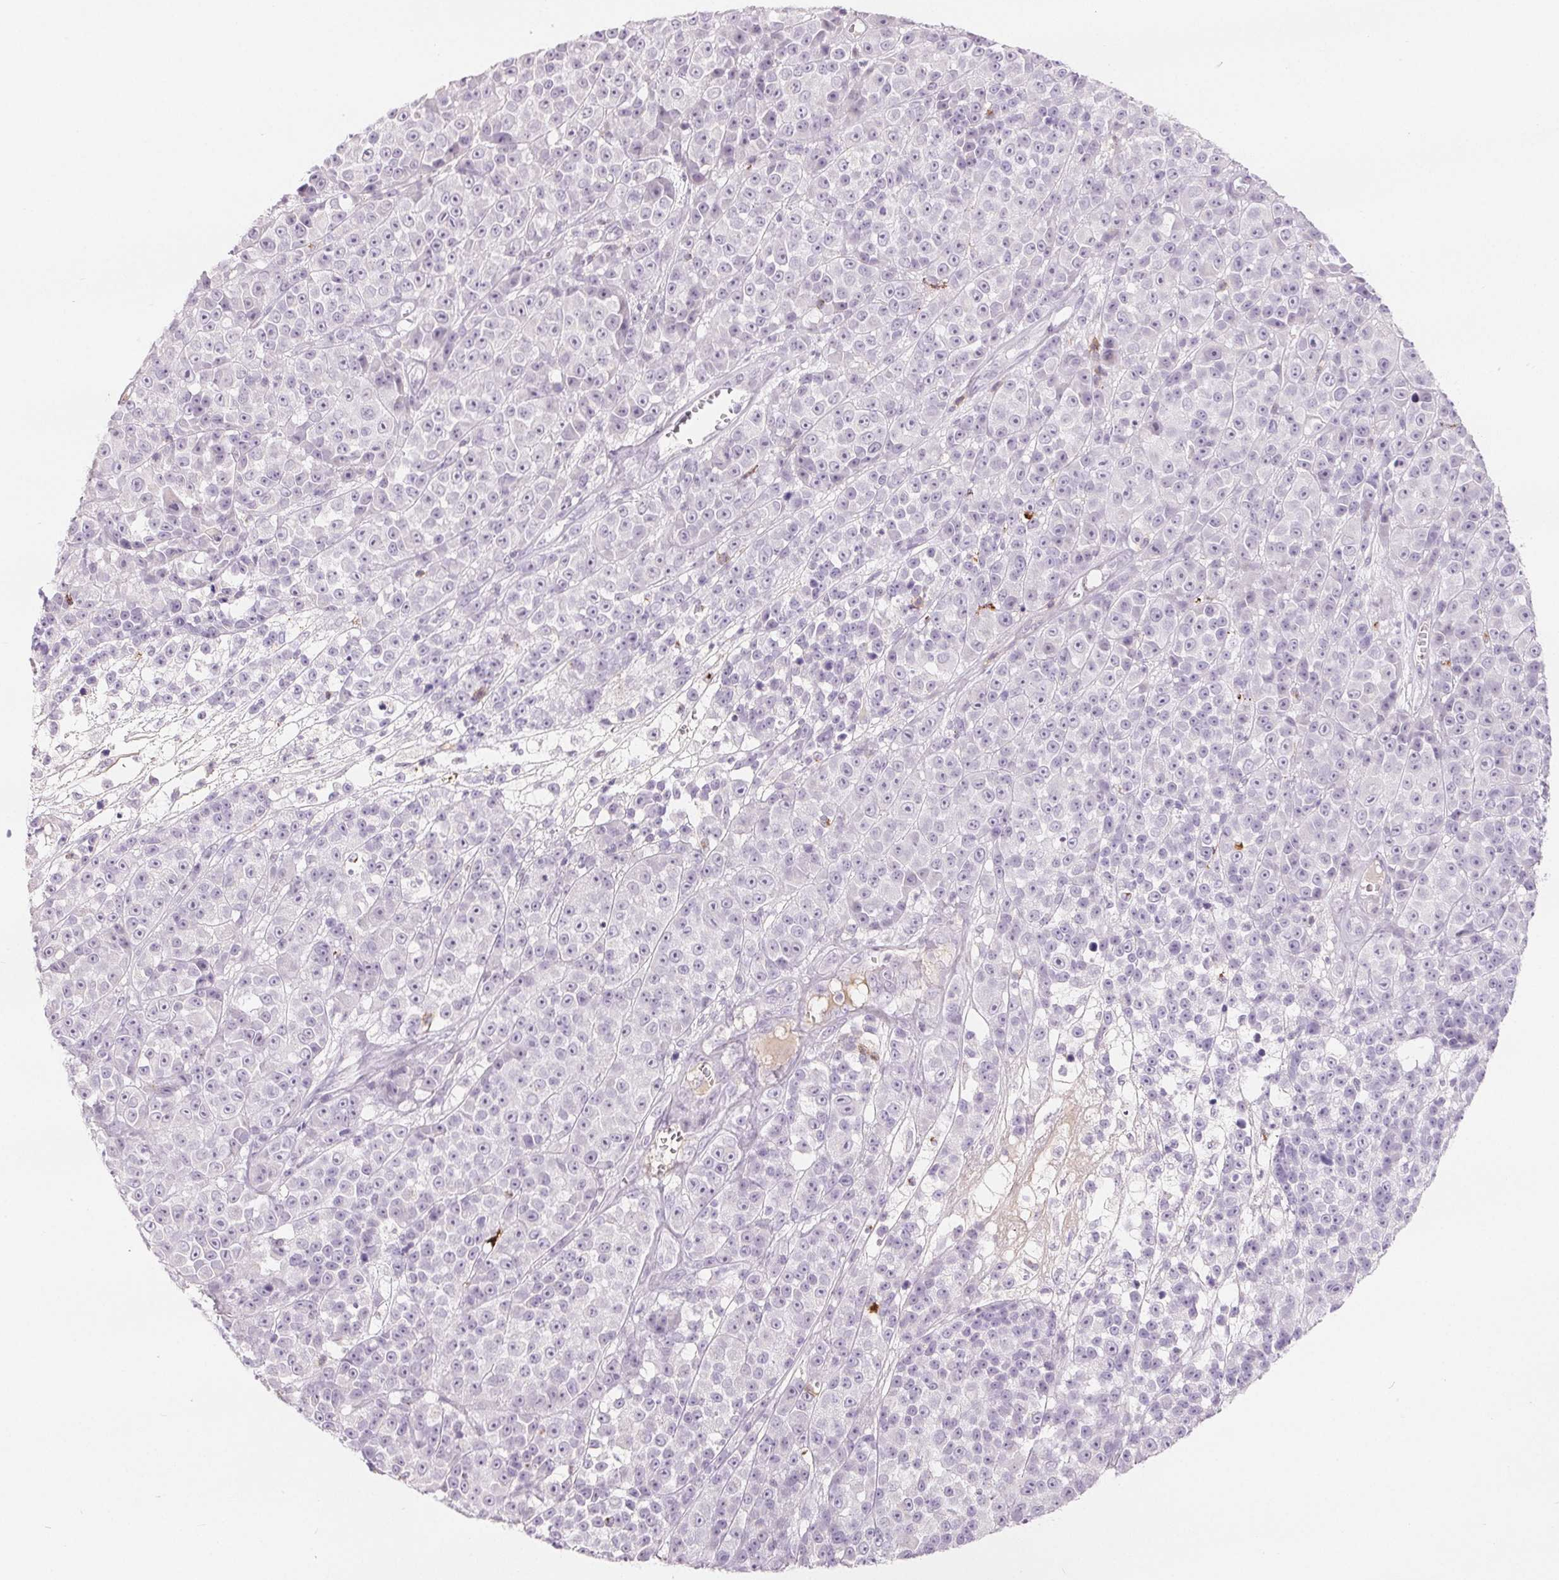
{"staining": {"intensity": "negative", "quantity": "none", "location": "none"}, "tissue": "melanoma", "cell_type": "Tumor cells", "image_type": "cancer", "snomed": [{"axis": "morphology", "description": "Malignant melanoma, NOS"}, {"axis": "topography", "description": "Skin"}, {"axis": "topography", "description": "Skin of back"}], "caption": "Malignant melanoma was stained to show a protein in brown. There is no significant positivity in tumor cells.", "gene": "CD69", "patient": {"sex": "male", "age": 91}}